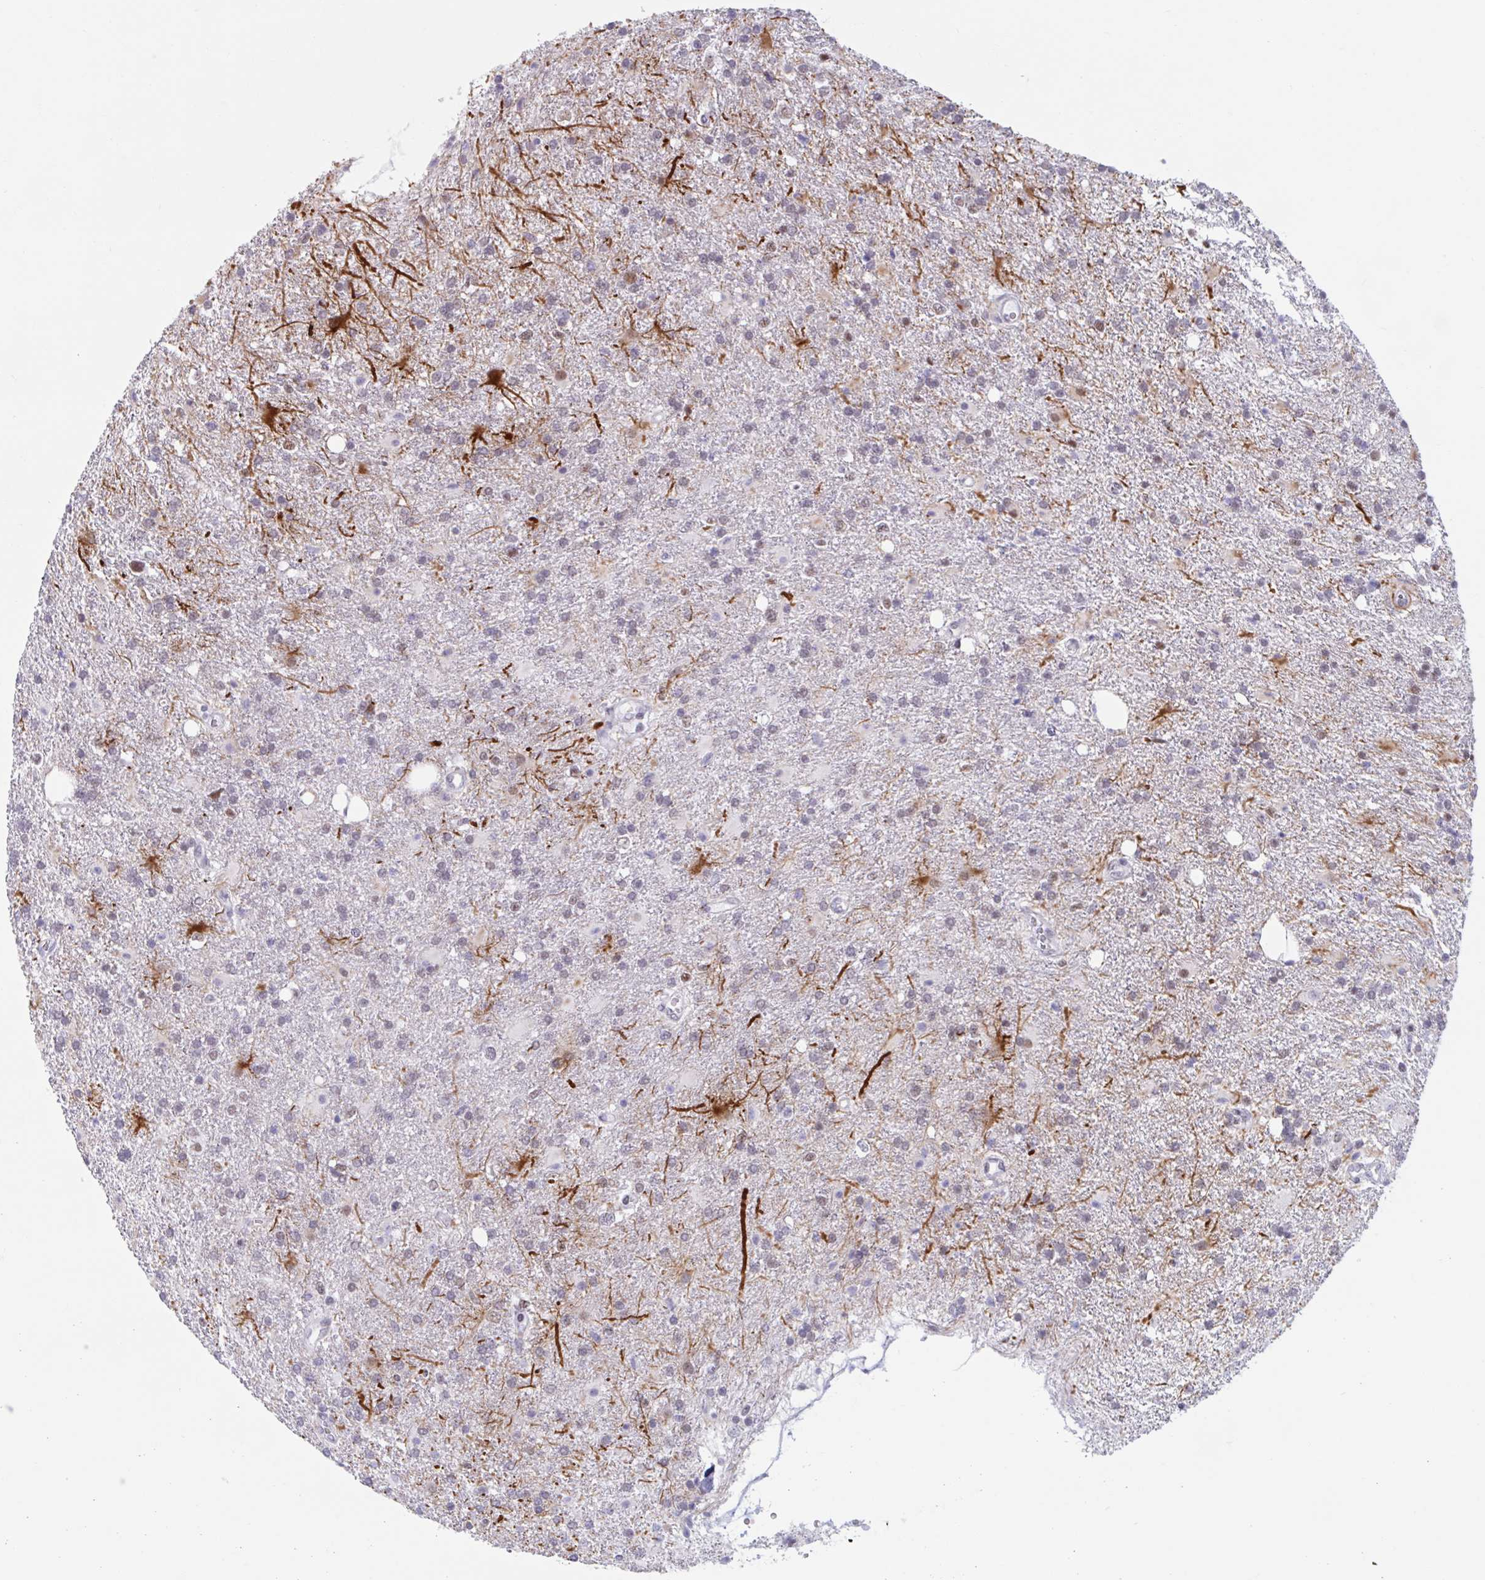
{"staining": {"intensity": "negative", "quantity": "none", "location": "none"}, "tissue": "glioma", "cell_type": "Tumor cells", "image_type": "cancer", "snomed": [{"axis": "morphology", "description": "Glioma, malignant, High grade"}, {"axis": "topography", "description": "Brain"}], "caption": "Immunohistochemical staining of human malignant glioma (high-grade) displays no significant expression in tumor cells.", "gene": "MSMB", "patient": {"sex": "male", "age": 56}}